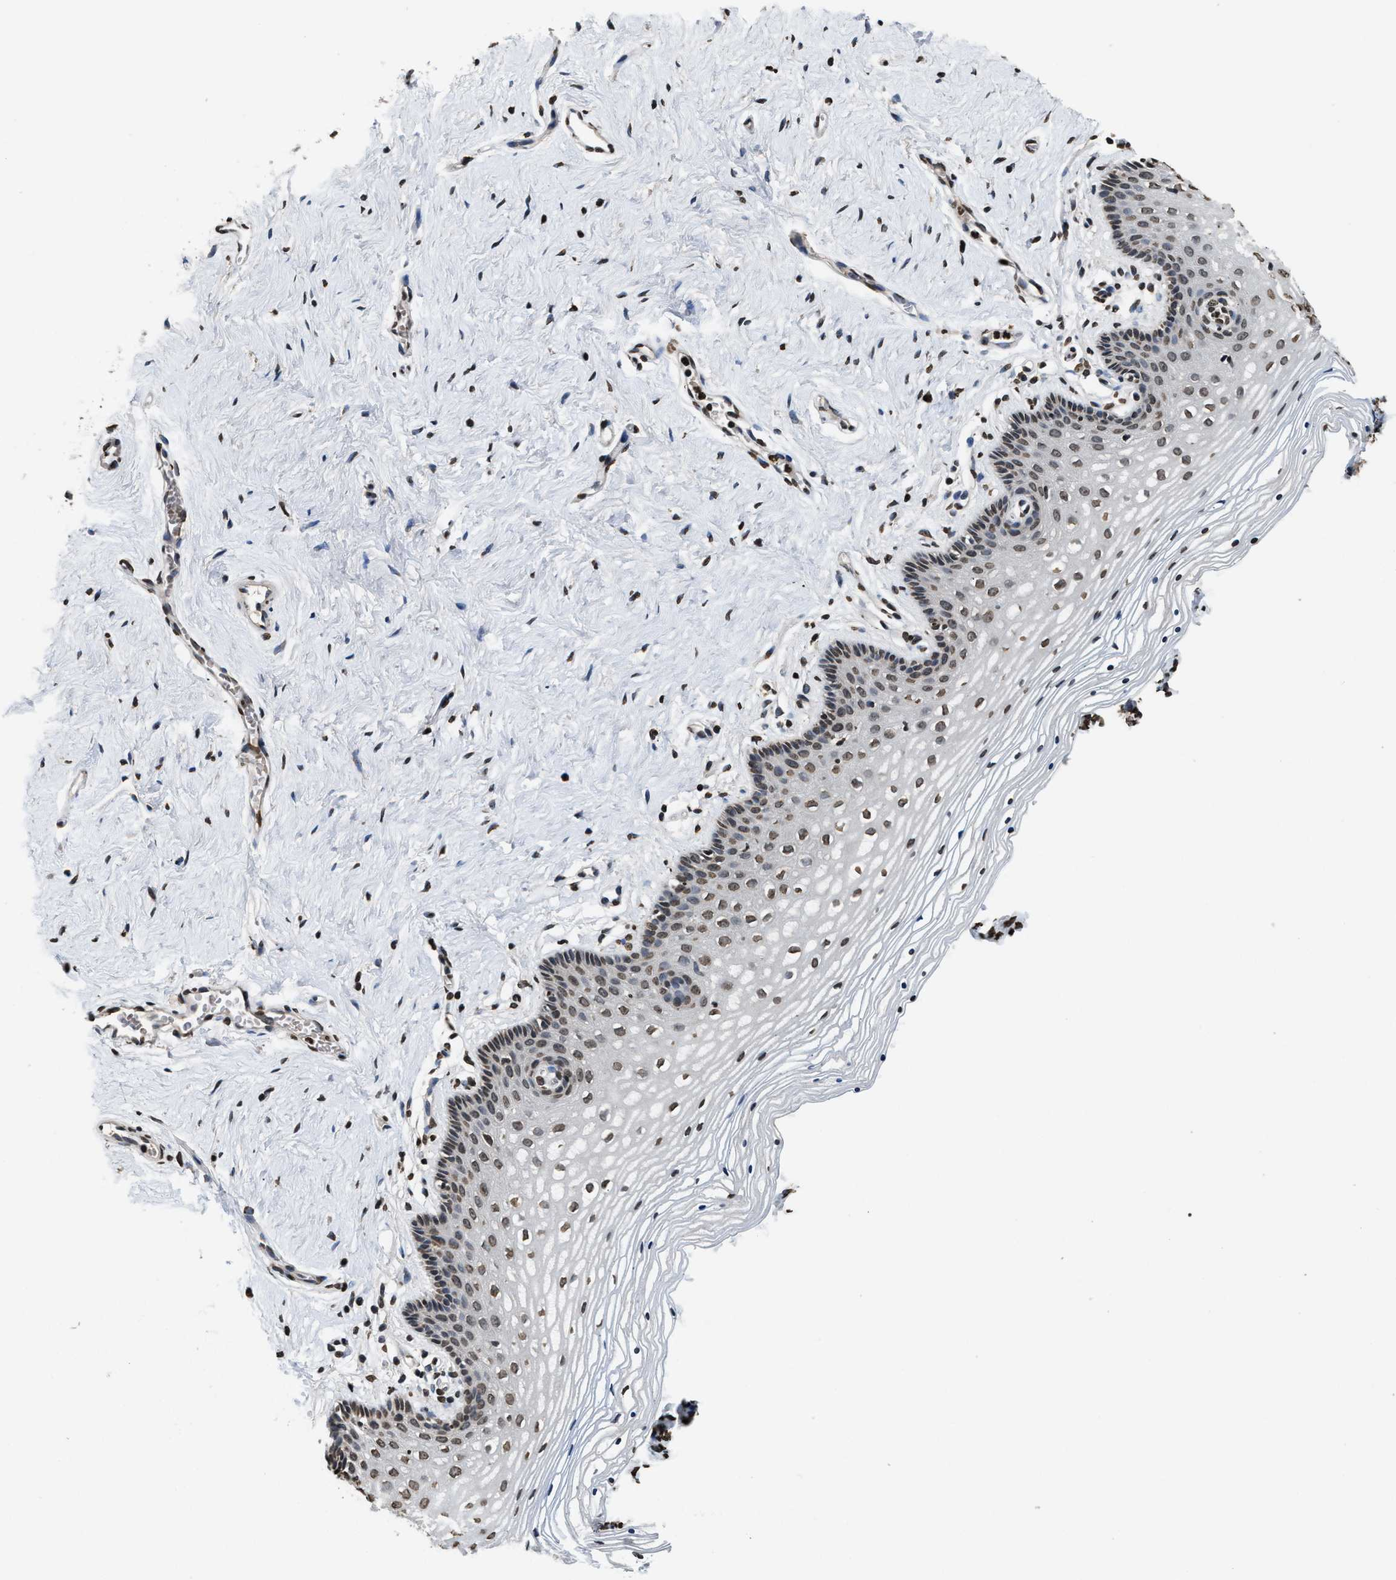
{"staining": {"intensity": "weak", "quantity": ">75%", "location": "nuclear"}, "tissue": "vagina", "cell_type": "Squamous epithelial cells", "image_type": "normal", "snomed": [{"axis": "morphology", "description": "Normal tissue, NOS"}, {"axis": "topography", "description": "Vagina"}], "caption": "This image reveals immunohistochemistry staining of unremarkable vagina, with low weak nuclear positivity in about >75% of squamous epithelial cells.", "gene": "DNASE1L3", "patient": {"sex": "female", "age": 32}}